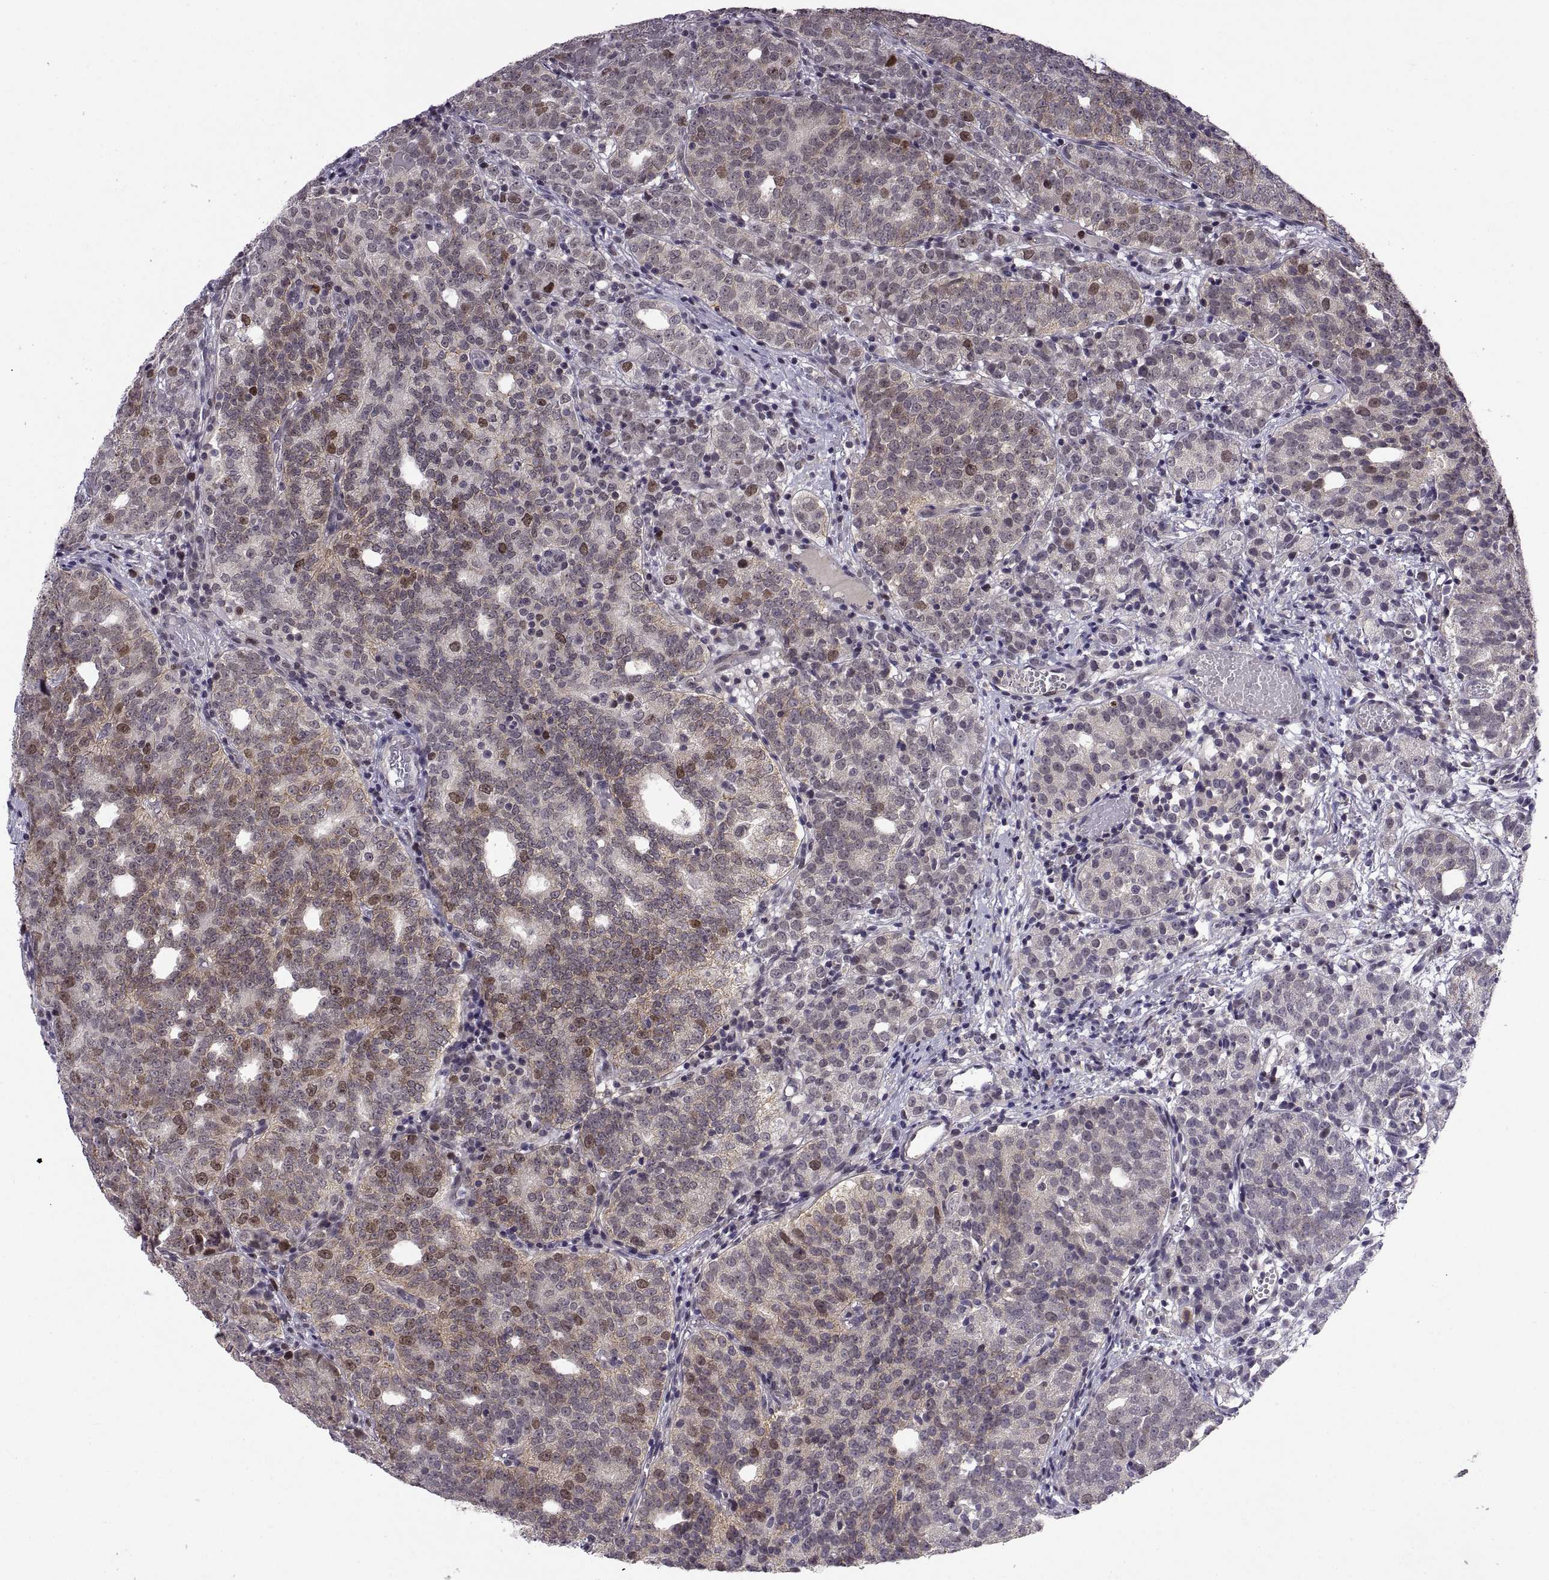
{"staining": {"intensity": "weak", "quantity": "<25%", "location": "nuclear"}, "tissue": "prostate cancer", "cell_type": "Tumor cells", "image_type": "cancer", "snomed": [{"axis": "morphology", "description": "Adenocarcinoma, High grade"}, {"axis": "topography", "description": "Prostate"}], "caption": "IHC histopathology image of prostate adenocarcinoma (high-grade) stained for a protein (brown), which demonstrates no staining in tumor cells.", "gene": "CHFR", "patient": {"sex": "male", "age": 53}}